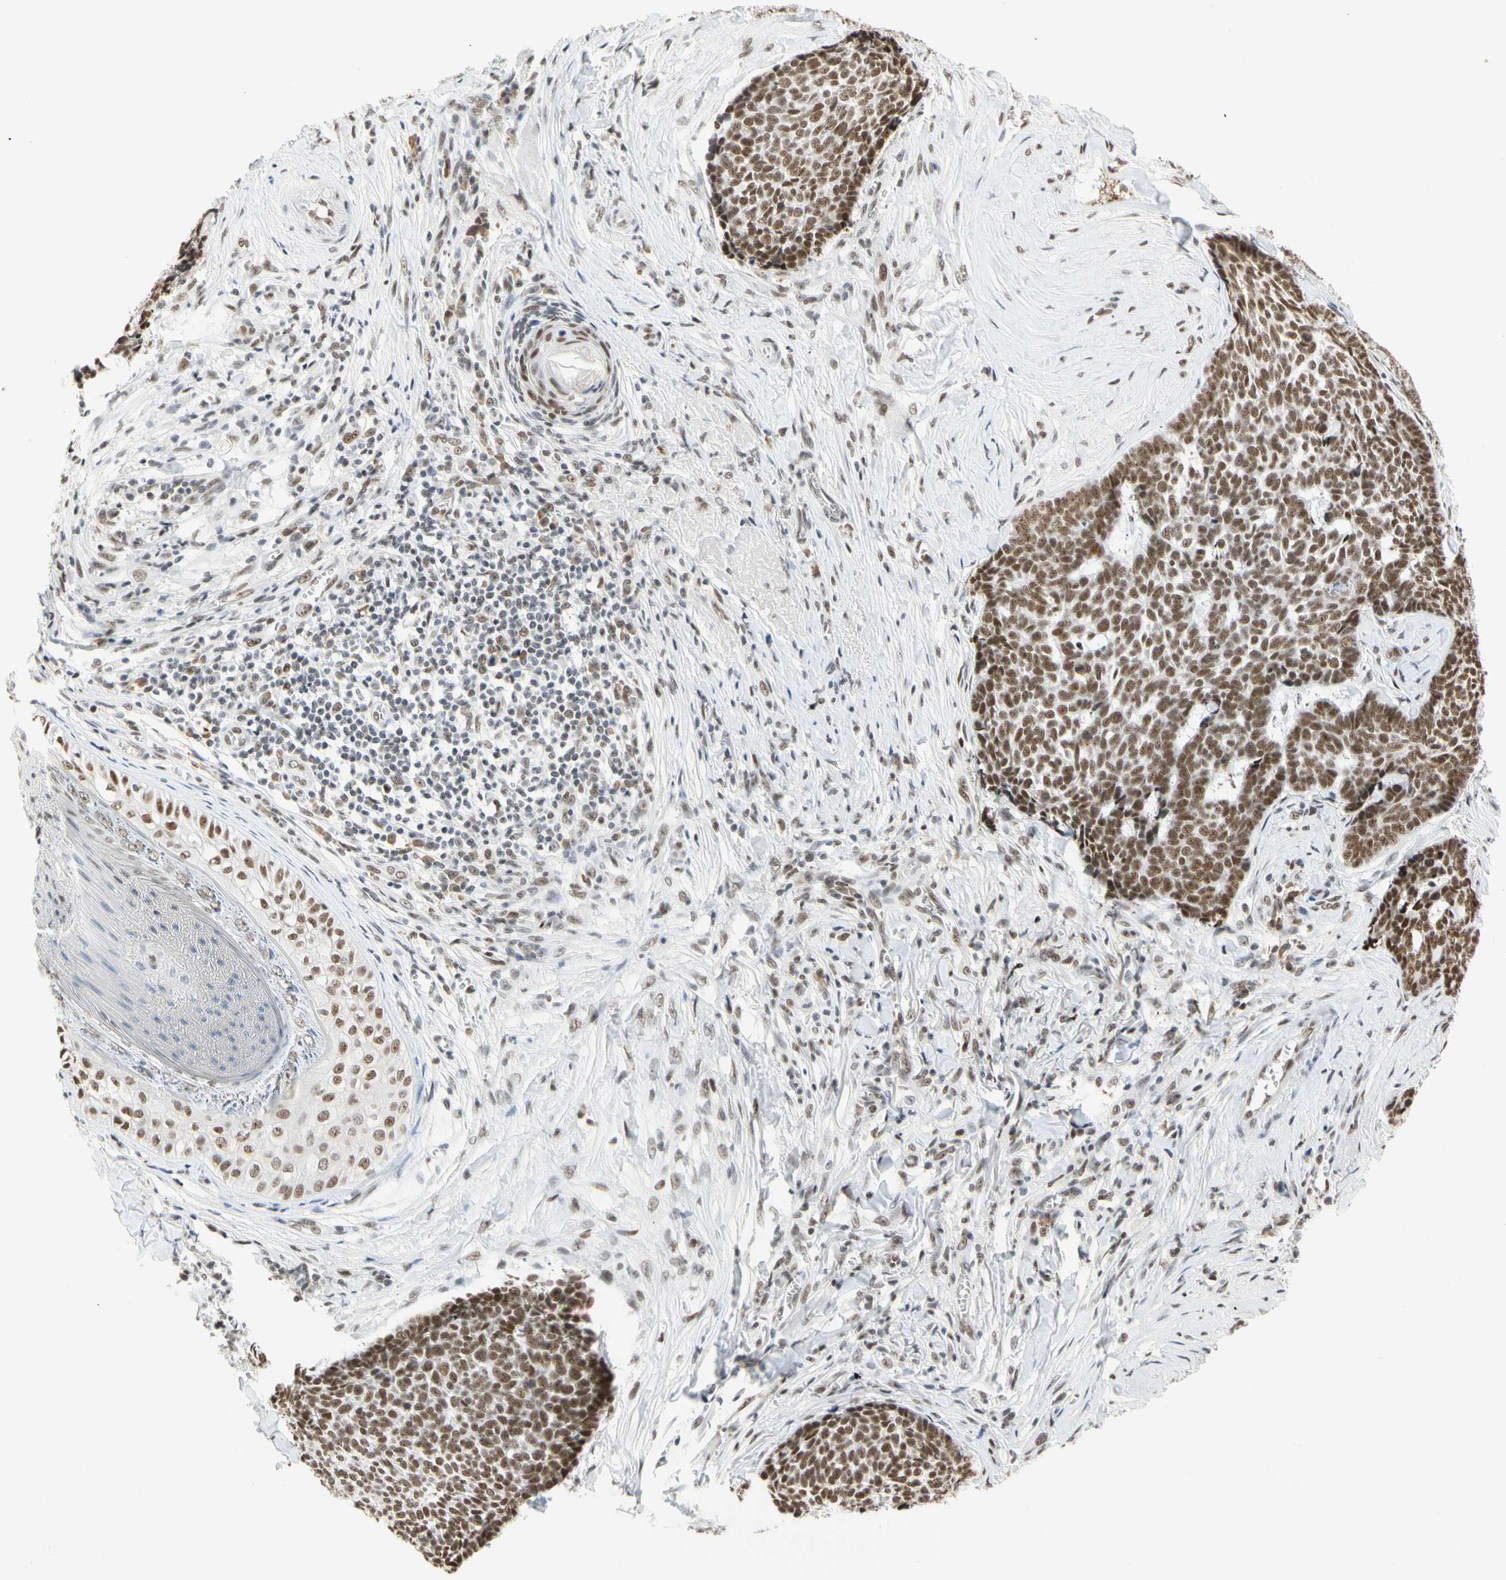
{"staining": {"intensity": "strong", "quantity": ">75%", "location": "nuclear"}, "tissue": "skin cancer", "cell_type": "Tumor cells", "image_type": "cancer", "snomed": [{"axis": "morphology", "description": "Basal cell carcinoma"}, {"axis": "topography", "description": "Skin"}], "caption": "The immunohistochemical stain highlights strong nuclear expression in tumor cells of skin cancer (basal cell carcinoma) tissue. The staining is performed using DAB brown chromogen to label protein expression. The nuclei are counter-stained blue using hematoxylin.", "gene": "ZSCAN16", "patient": {"sex": "male", "age": 84}}